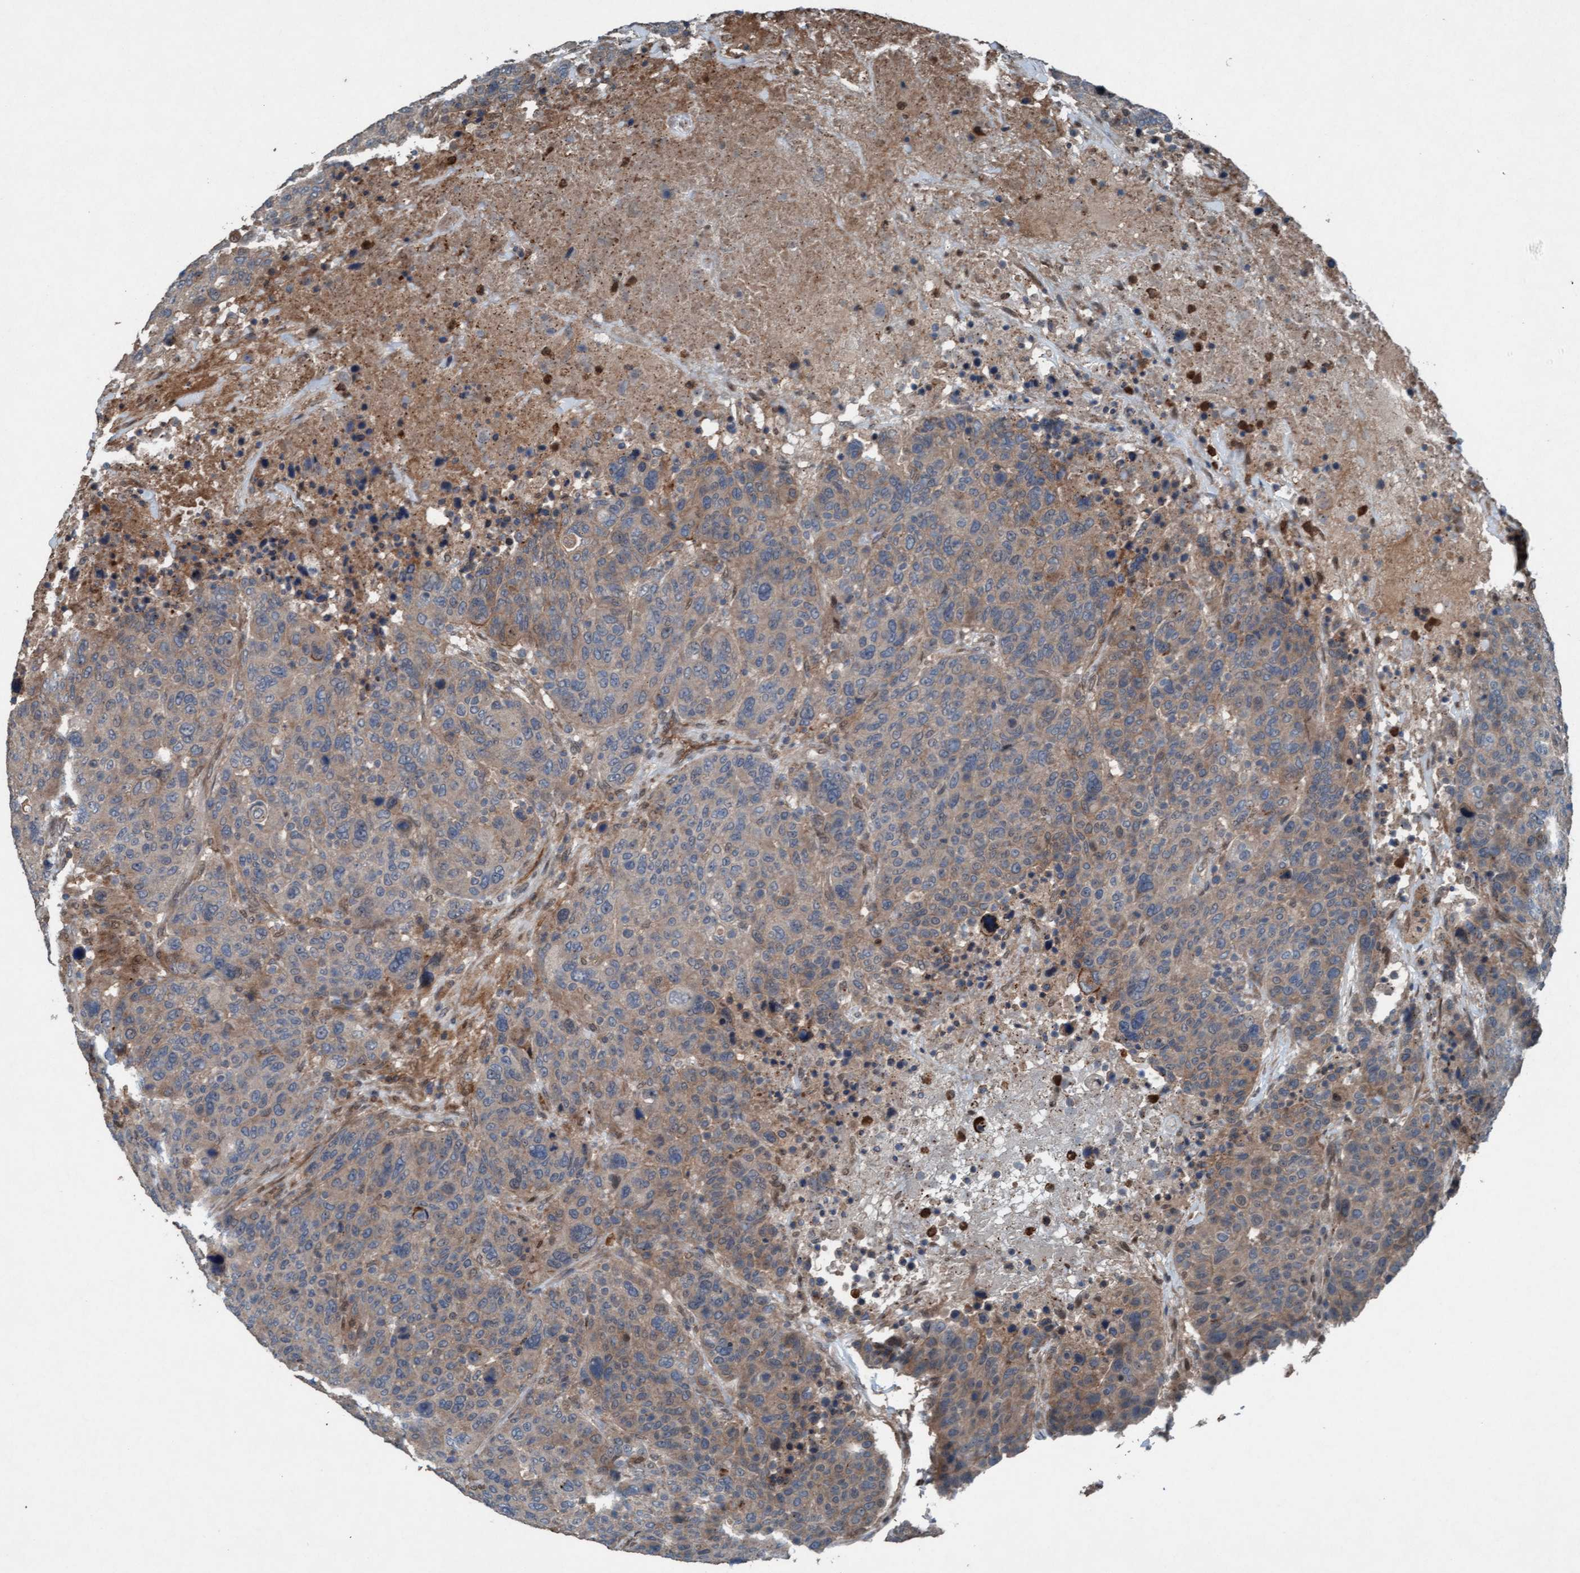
{"staining": {"intensity": "weak", "quantity": ">75%", "location": "cytoplasmic/membranous"}, "tissue": "breast cancer", "cell_type": "Tumor cells", "image_type": "cancer", "snomed": [{"axis": "morphology", "description": "Duct carcinoma"}, {"axis": "topography", "description": "Breast"}], "caption": "Brown immunohistochemical staining in human breast invasive ductal carcinoma reveals weak cytoplasmic/membranous staining in approximately >75% of tumor cells.", "gene": "PLXNB2", "patient": {"sex": "female", "age": 37}}